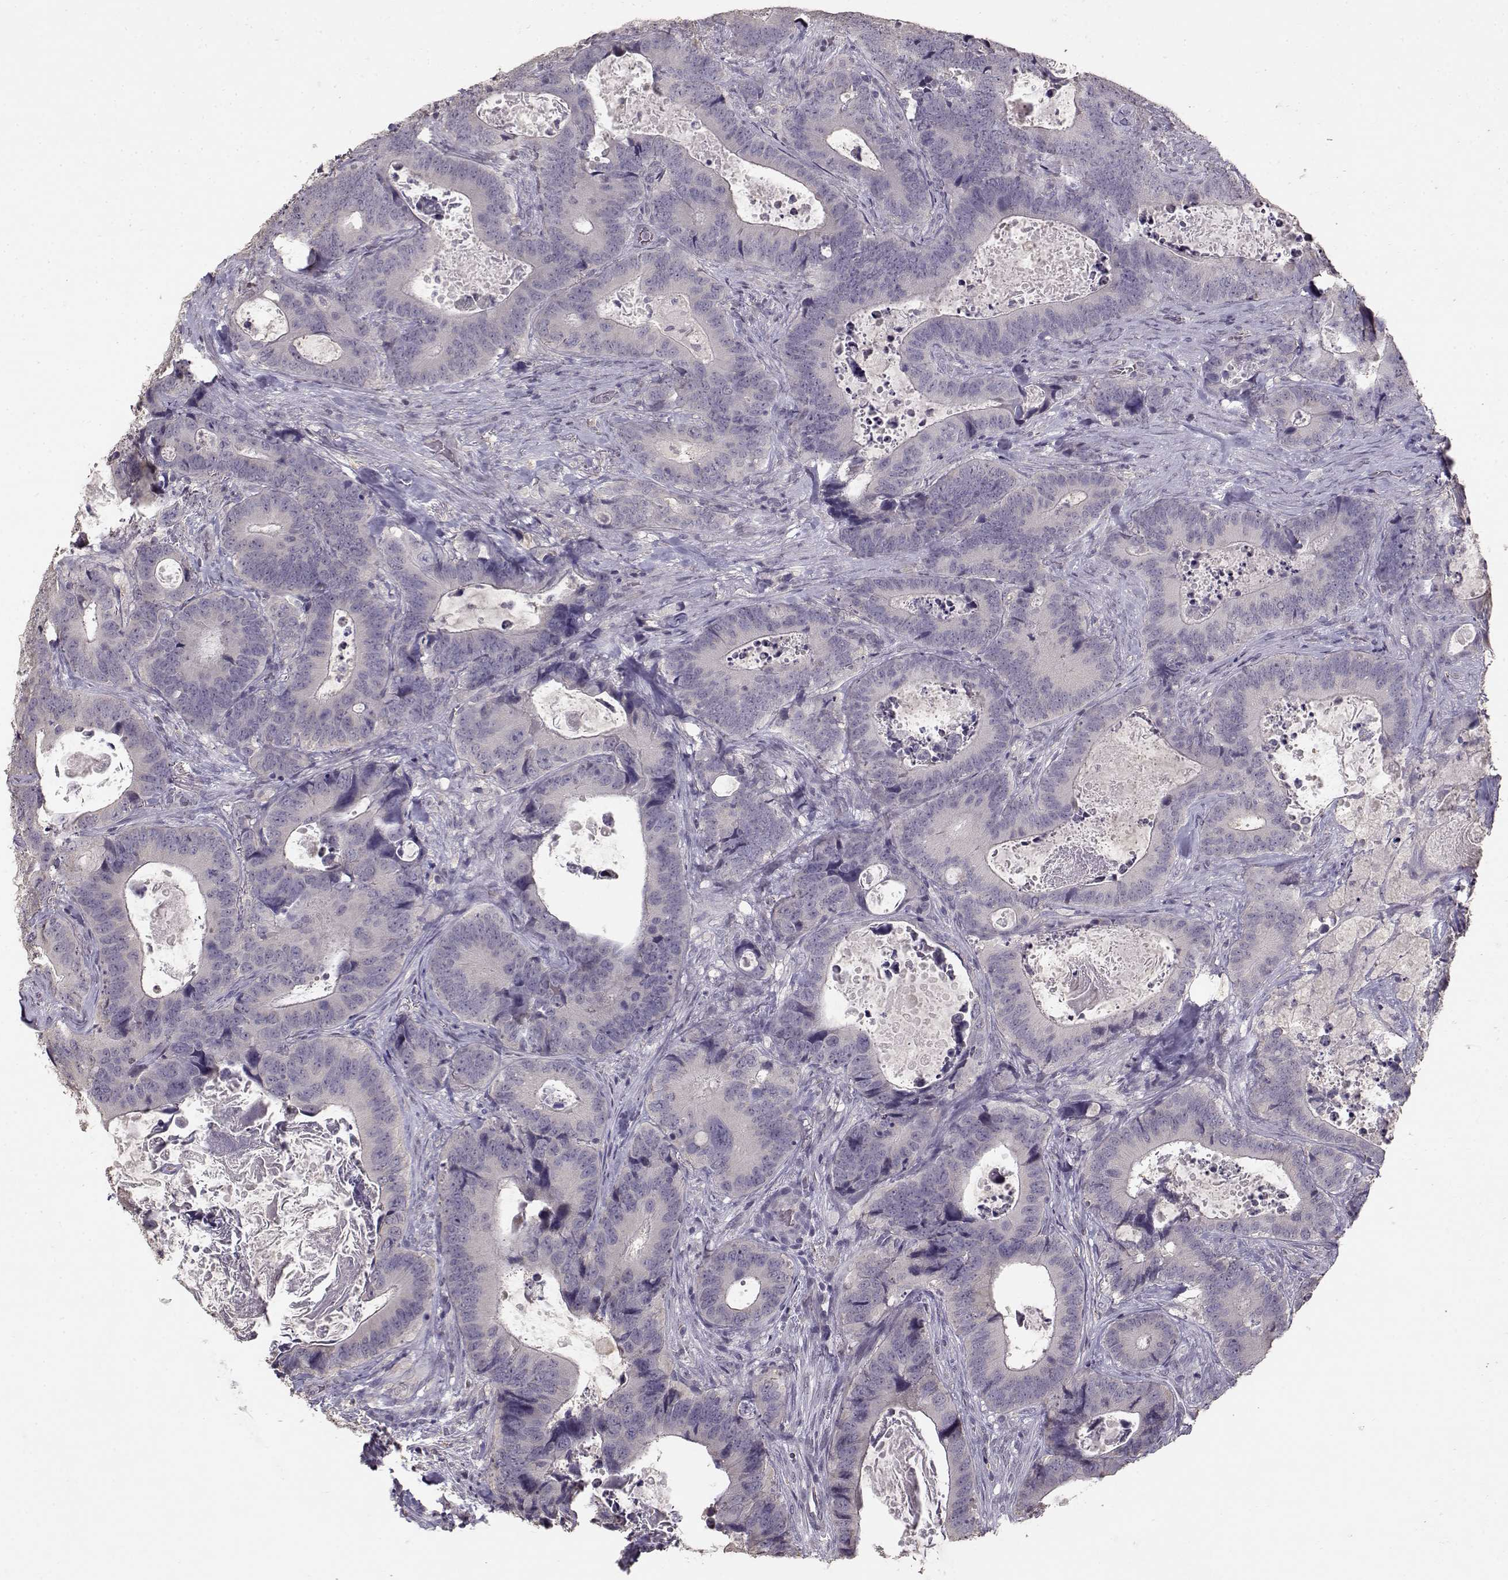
{"staining": {"intensity": "negative", "quantity": "none", "location": "none"}, "tissue": "colorectal cancer", "cell_type": "Tumor cells", "image_type": "cancer", "snomed": [{"axis": "morphology", "description": "Adenocarcinoma, NOS"}, {"axis": "topography", "description": "Colon"}], "caption": "Tumor cells show no significant protein expression in colorectal adenocarcinoma.", "gene": "UROC1", "patient": {"sex": "female", "age": 82}}